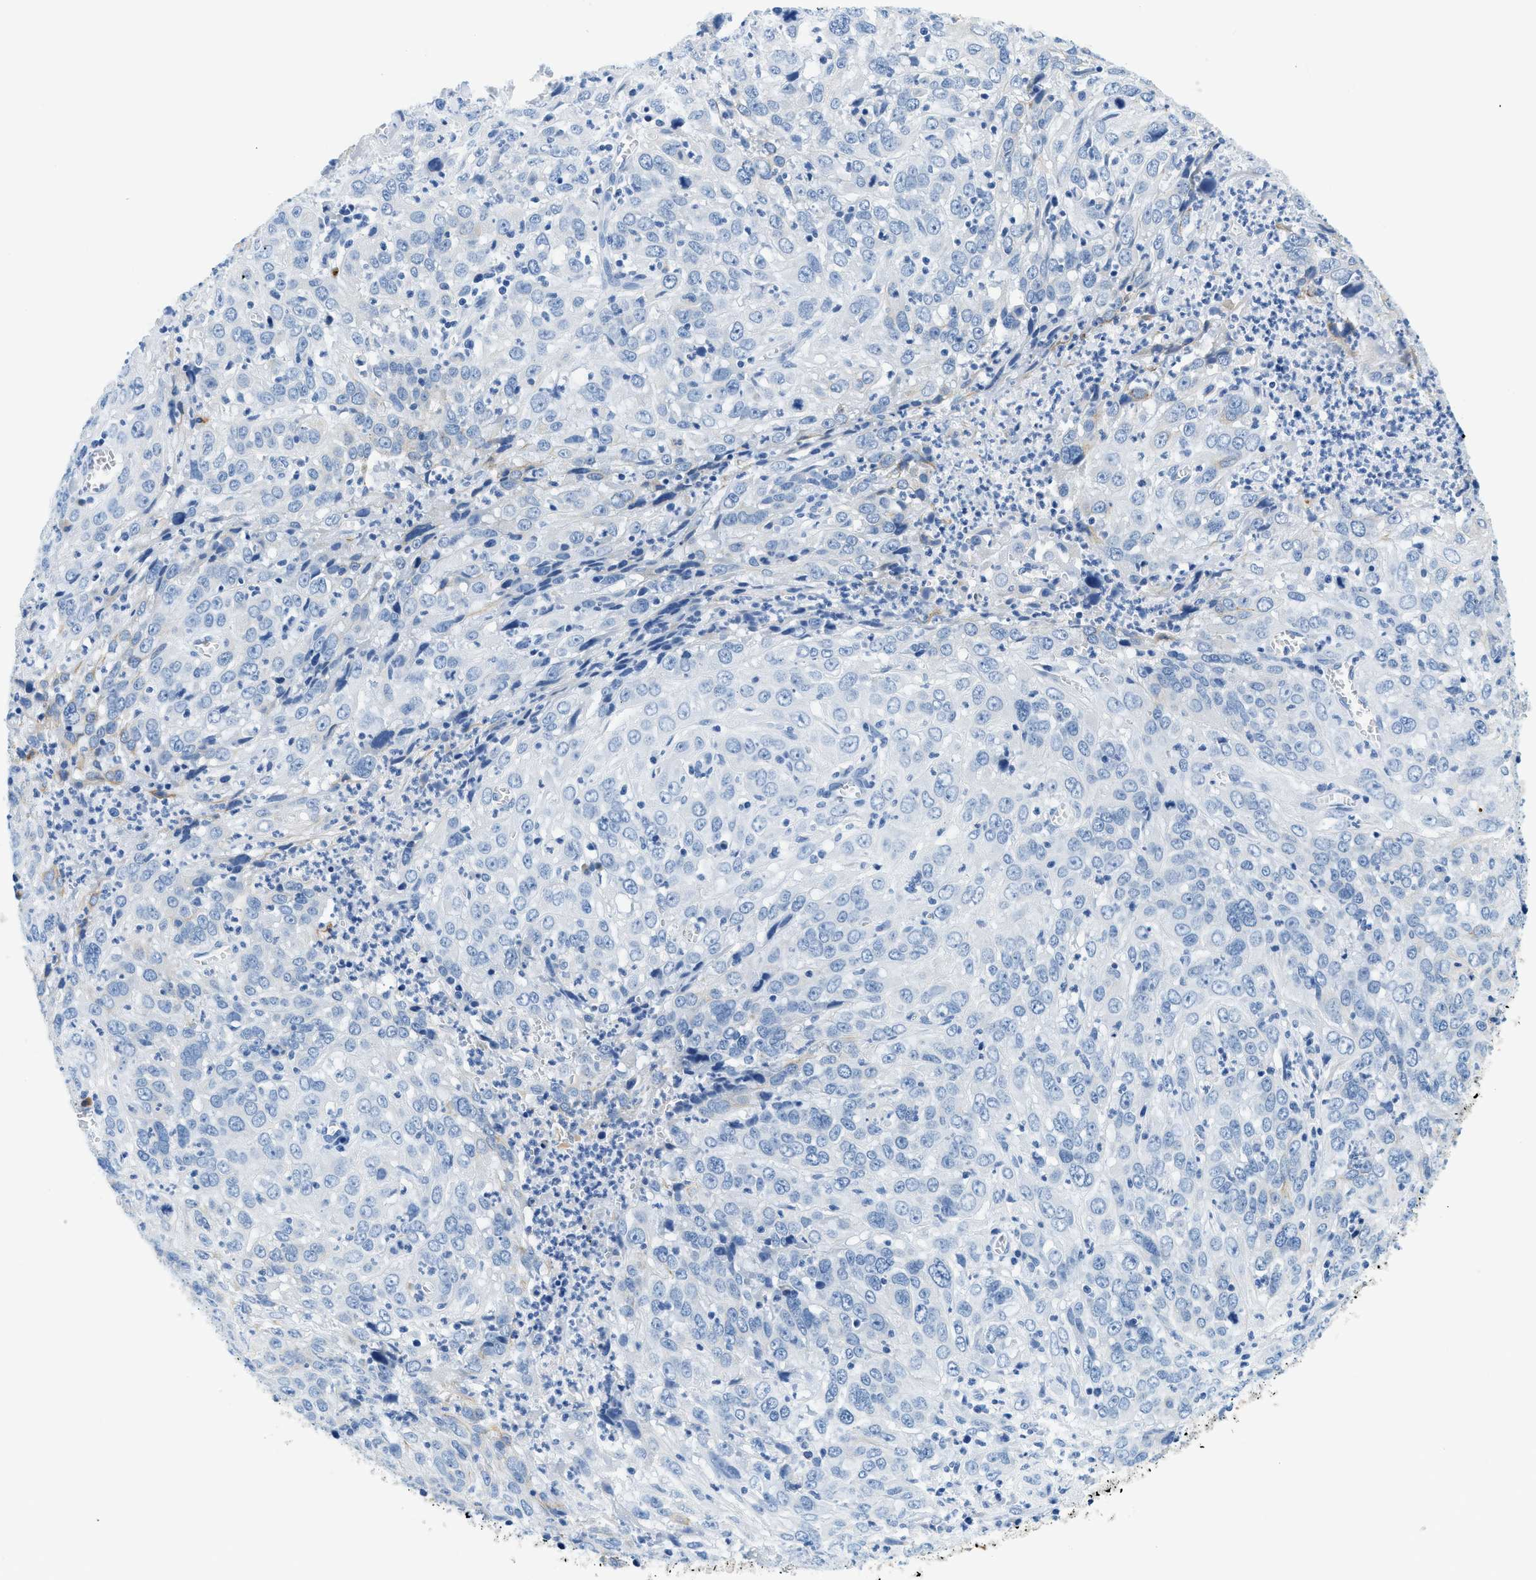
{"staining": {"intensity": "negative", "quantity": "none", "location": "none"}, "tissue": "cervical cancer", "cell_type": "Tumor cells", "image_type": "cancer", "snomed": [{"axis": "morphology", "description": "Squamous cell carcinoma, NOS"}, {"axis": "topography", "description": "Cervix"}], "caption": "Micrograph shows no protein staining in tumor cells of cervical cancer tissue.", "gene": "STXBP2", "patient": {"sex": "female", "age": 32}}